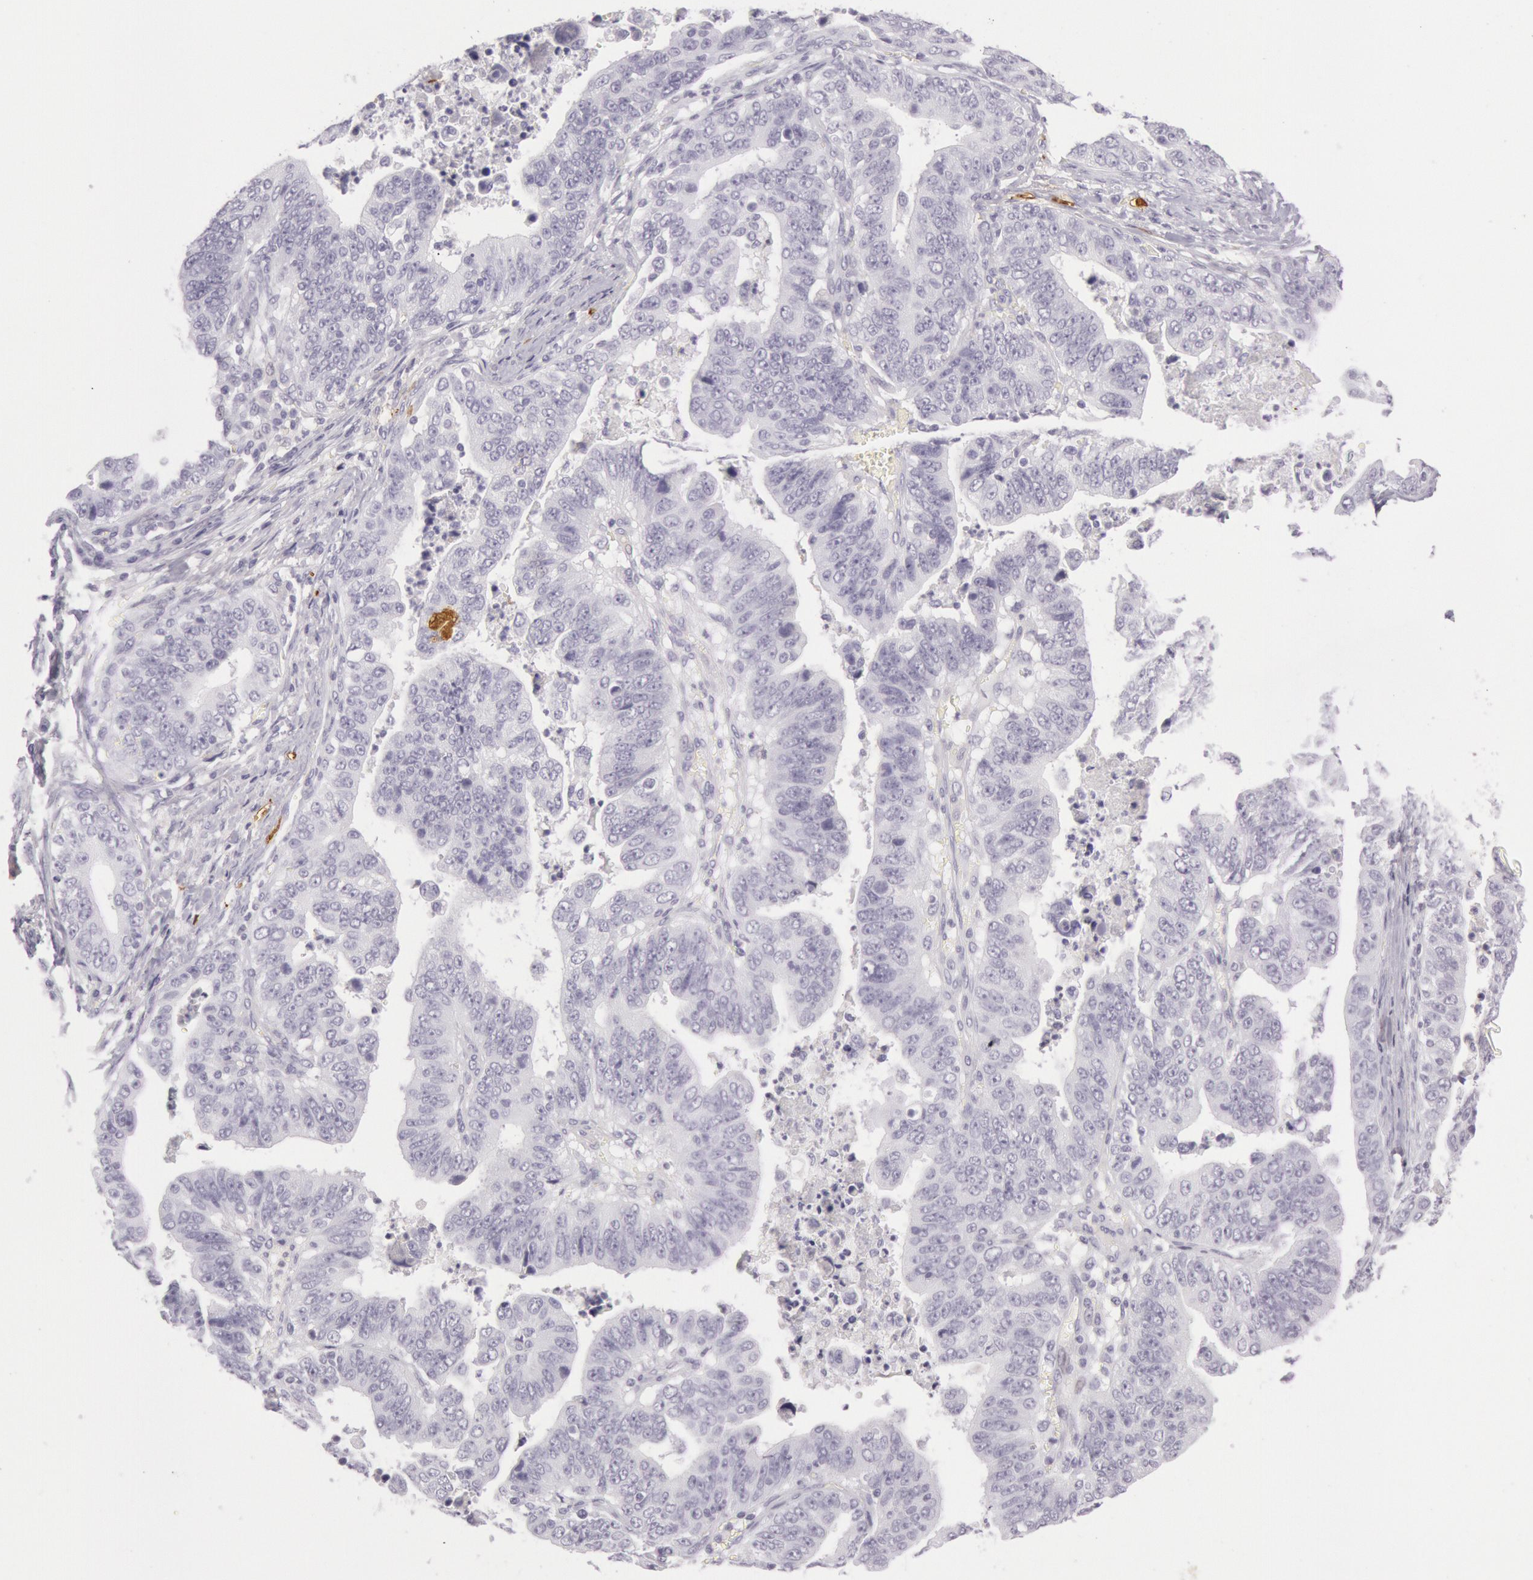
{"staining": {"intensity": "negative", "quantity": "none", "location": "none"}, "tissue": "stomach cancer", "cell_type": "Tumor cells", "image_type": "cancer", "snomed": [{"axis": "morphology", "description": "Adenocarcinoma, NOS"}, {"axis": "topography", "description": "Stomach, upper"}], "caption": "Immunohistochemical staining of stomach cancer exhibits no significant expression in tumor cells. (Immunohistochemistry, brightfield microscopy, high magnification).", "gene": "CKB", "patient": {"sex": "female", "age": 50}}